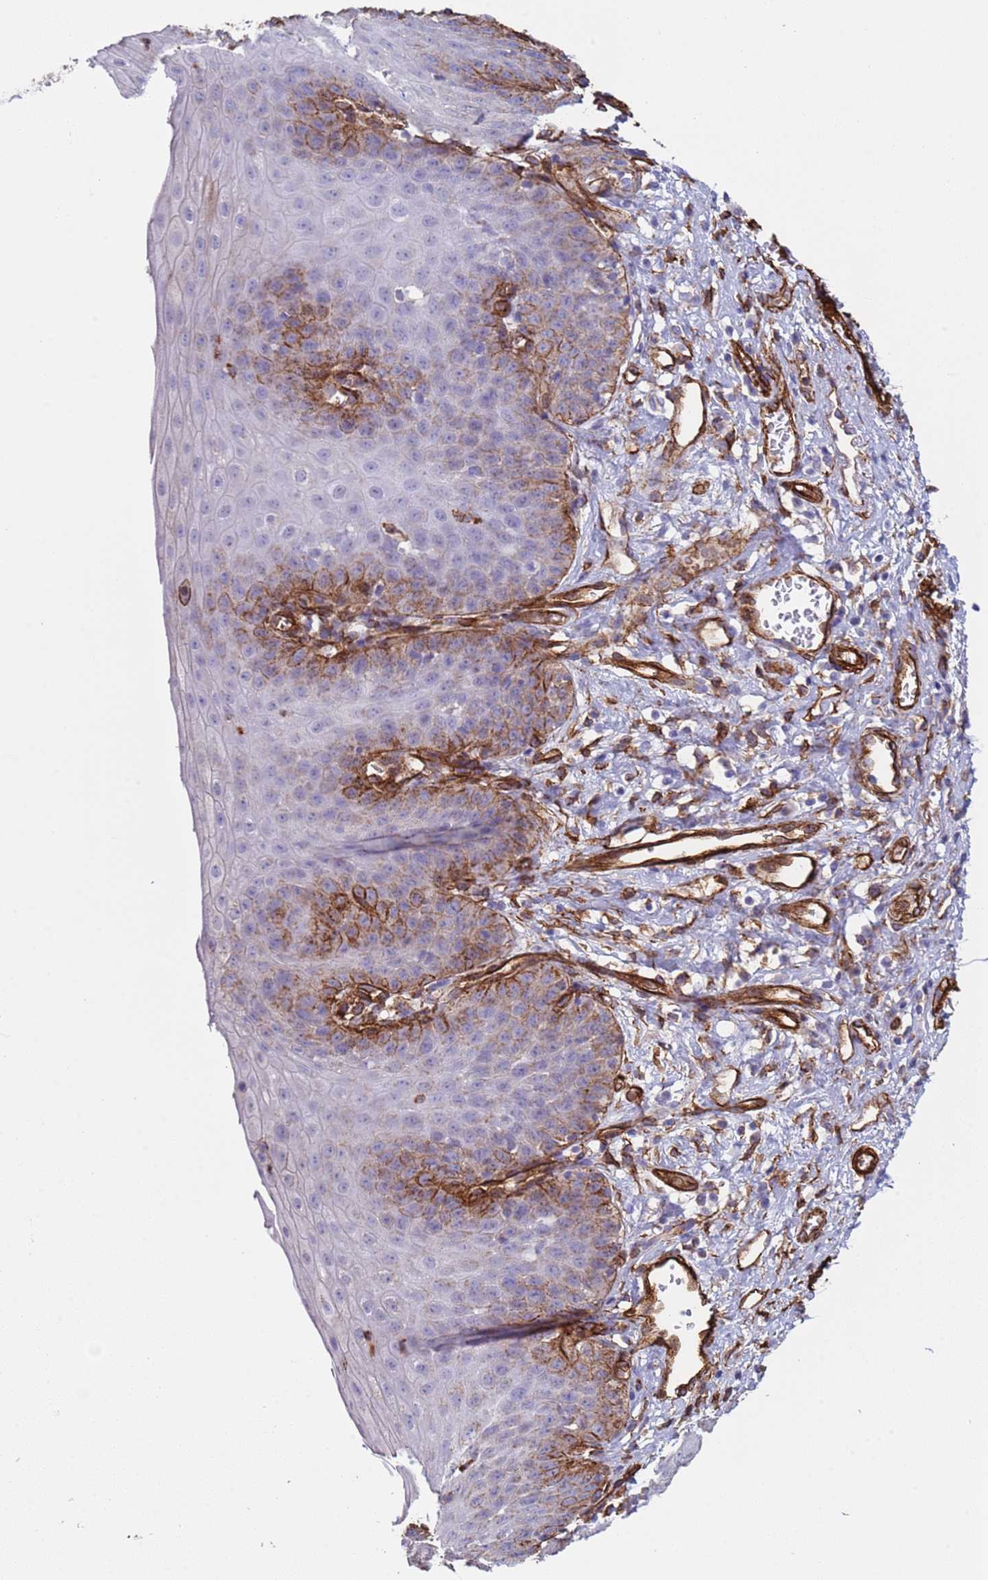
{"staining": {"intensity": "strong", "quantity": "<25%", "location": "cytoplasmic/membranous"}, "tissue": "esophagus", "cell_type": "Squamous epithelial cells", "image_type": "normal", "snomed": [{"axis": "morphology", "description": "Normal tissue, NOS"}, {"axis": "topography", "description": "Esophagus"}], "caption": "Normal esophagus exhibits strong cytoplasmic/membranous positivity in approximately <25% of squamous epithelial cells.", "gene": "GASK1A", "patient": {"sex": "male", "age": 71}}